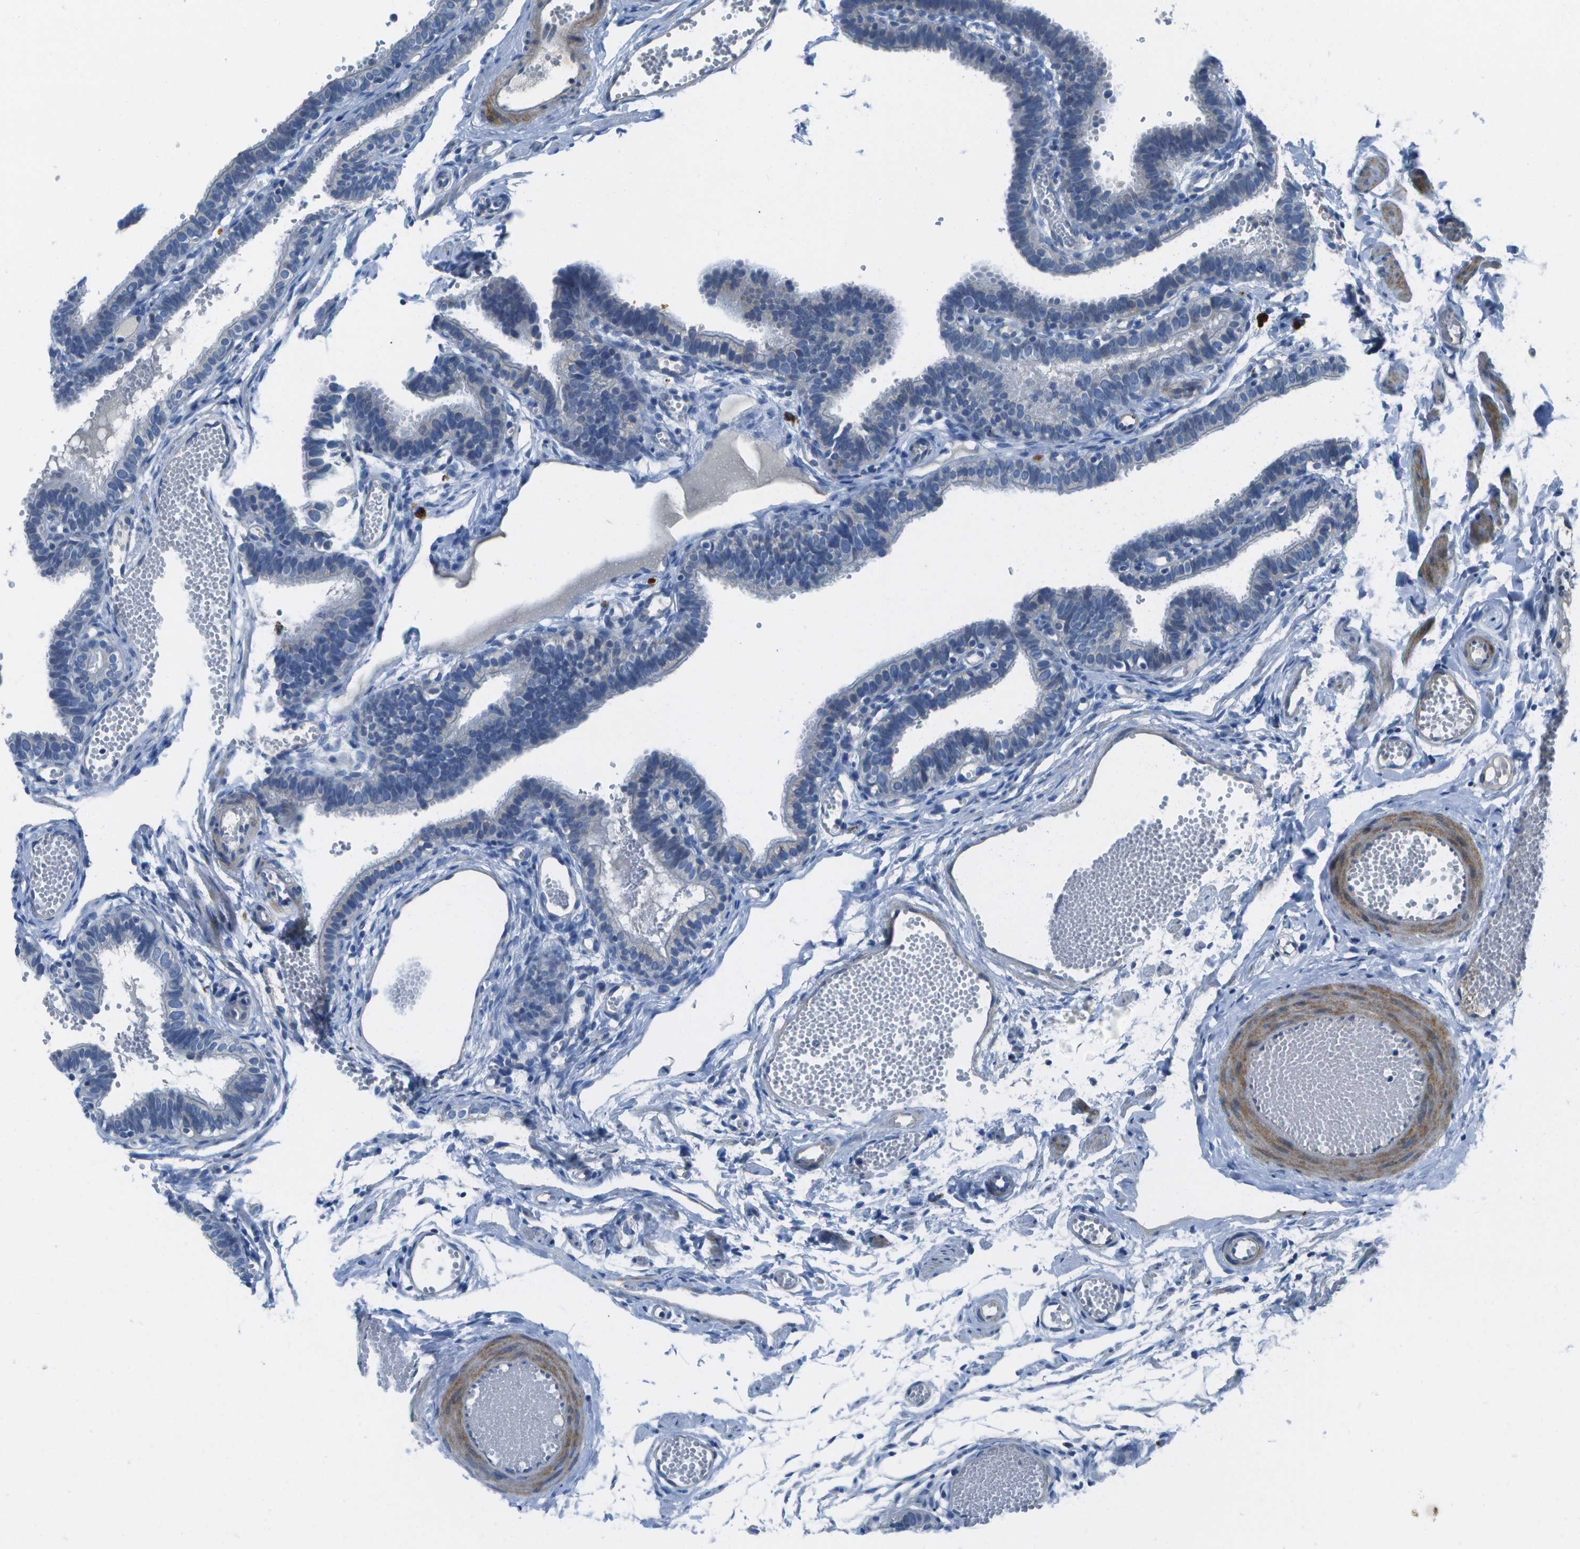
{"staining": {"intensity": "negative", "quantity": "none", "location": "none"}, "tissue": "fallopian tube", "cell_type": "Glandular cells", "image_type": "normal", "snomed": [{"axis": "morphology", "description": "Normal tissue, NOS"}, {"axis": "topography", "description": "Fallopian tube"}, {"axis": "topography", "description": "Placenta"}], "caption": "Immunohistochemistry of unremarkable human fallopian tube reveals no expression in glandular cells.", "gene": "DCT", "patient": {"sex": "female", "age": 34}}